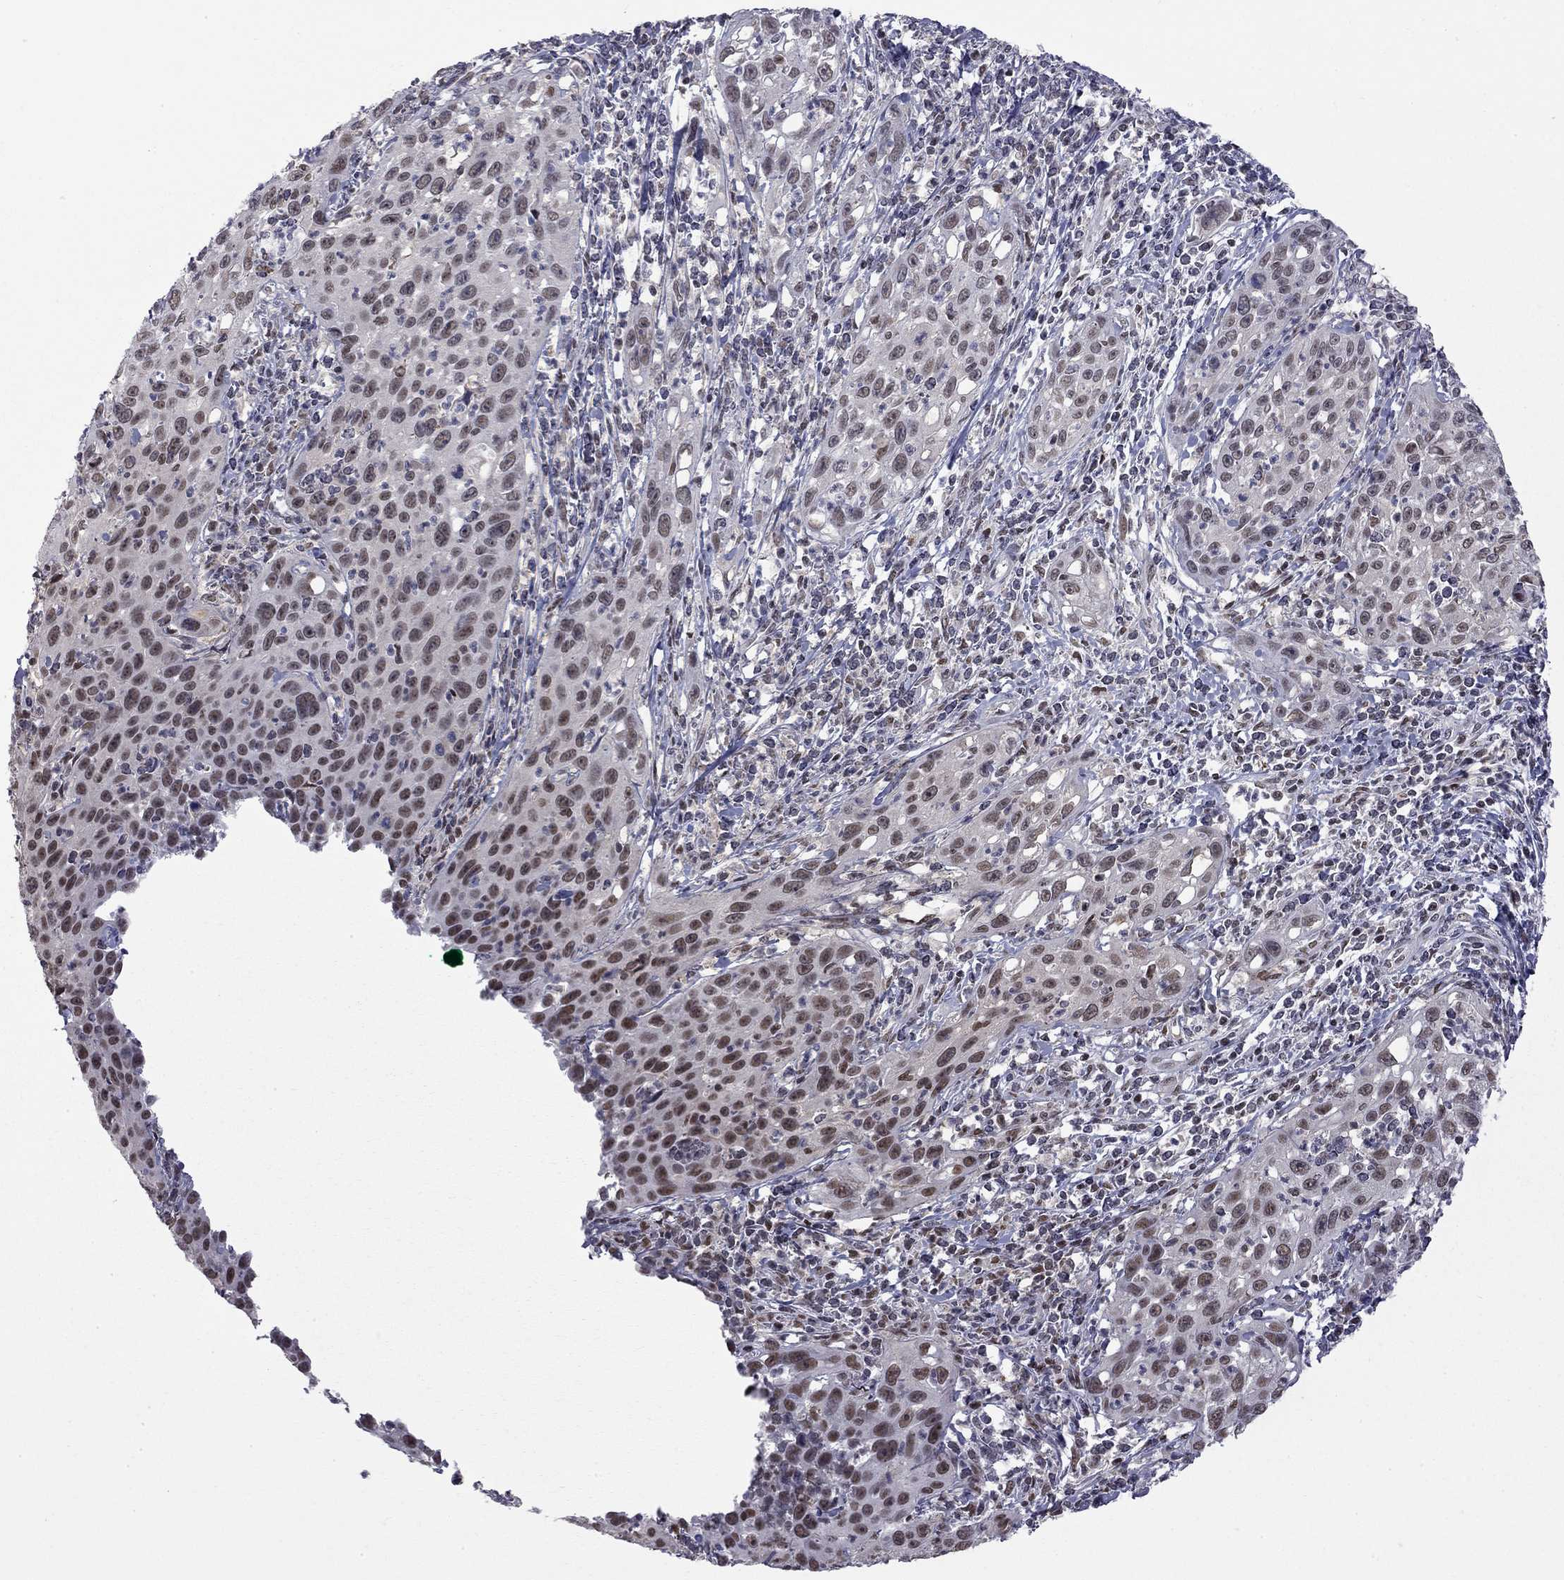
{"staining": {"intensity": "weak", "quantity": "25%-75%", "location": "nuclear"}, "tissue": "cervical cancer", "cell_type": "Tumor cells", "image_type": "cancer", "snomed": [{"axis": "morphology", "description": "Squamous cell carcinoma, NOS"}, {"axis": "topography", "description": "Cervix"}], "caption": "The histopathology image displays a brown stain indicating the presence of a protein in the nuclear of tumor cells in cervical cancer (squamous cell carcinoma).", "gene": "RFWD3", "patient": {"sex": "female", "age": 26}}